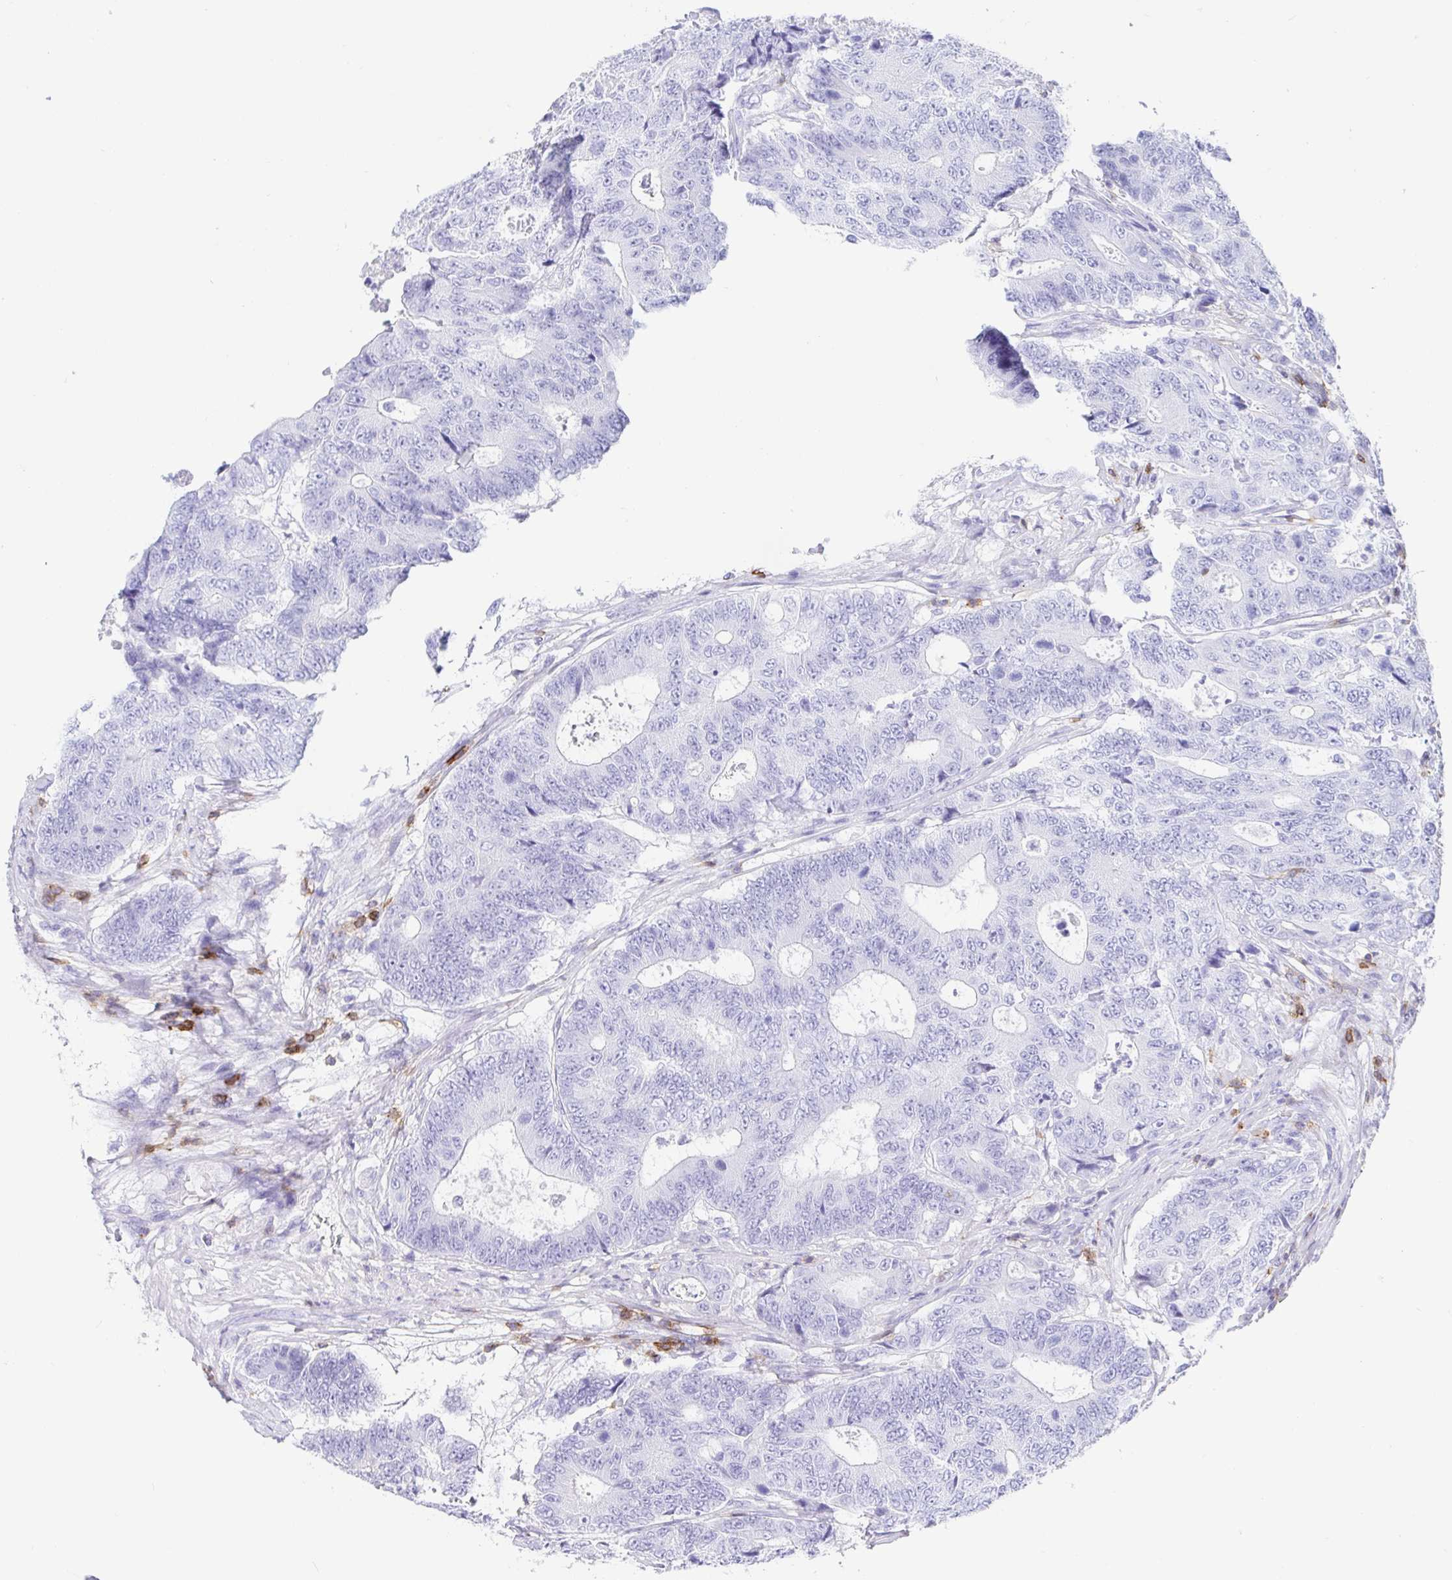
{"staining": {"intensity": "negative", "quantity": "none", "location": "none"}, "tissue": "colorectal cancer", "cell_type": "Tumor cells", "image_type": "cancer", "snomed": [{"axis": "morphology", "description": "Adenocarcinoma, NOS"}, {"axis": "topography", "description": "Colon"}], "caption": "High magnification brightfield microscopy of colorectal cancer (adenocarcinoma) stained with DAB (brown) and counterstained with hematoxylin (blue): tumor cells show no significant staining.", "gene": "CD5", "patient": {"sex": "female", "age": 48}}